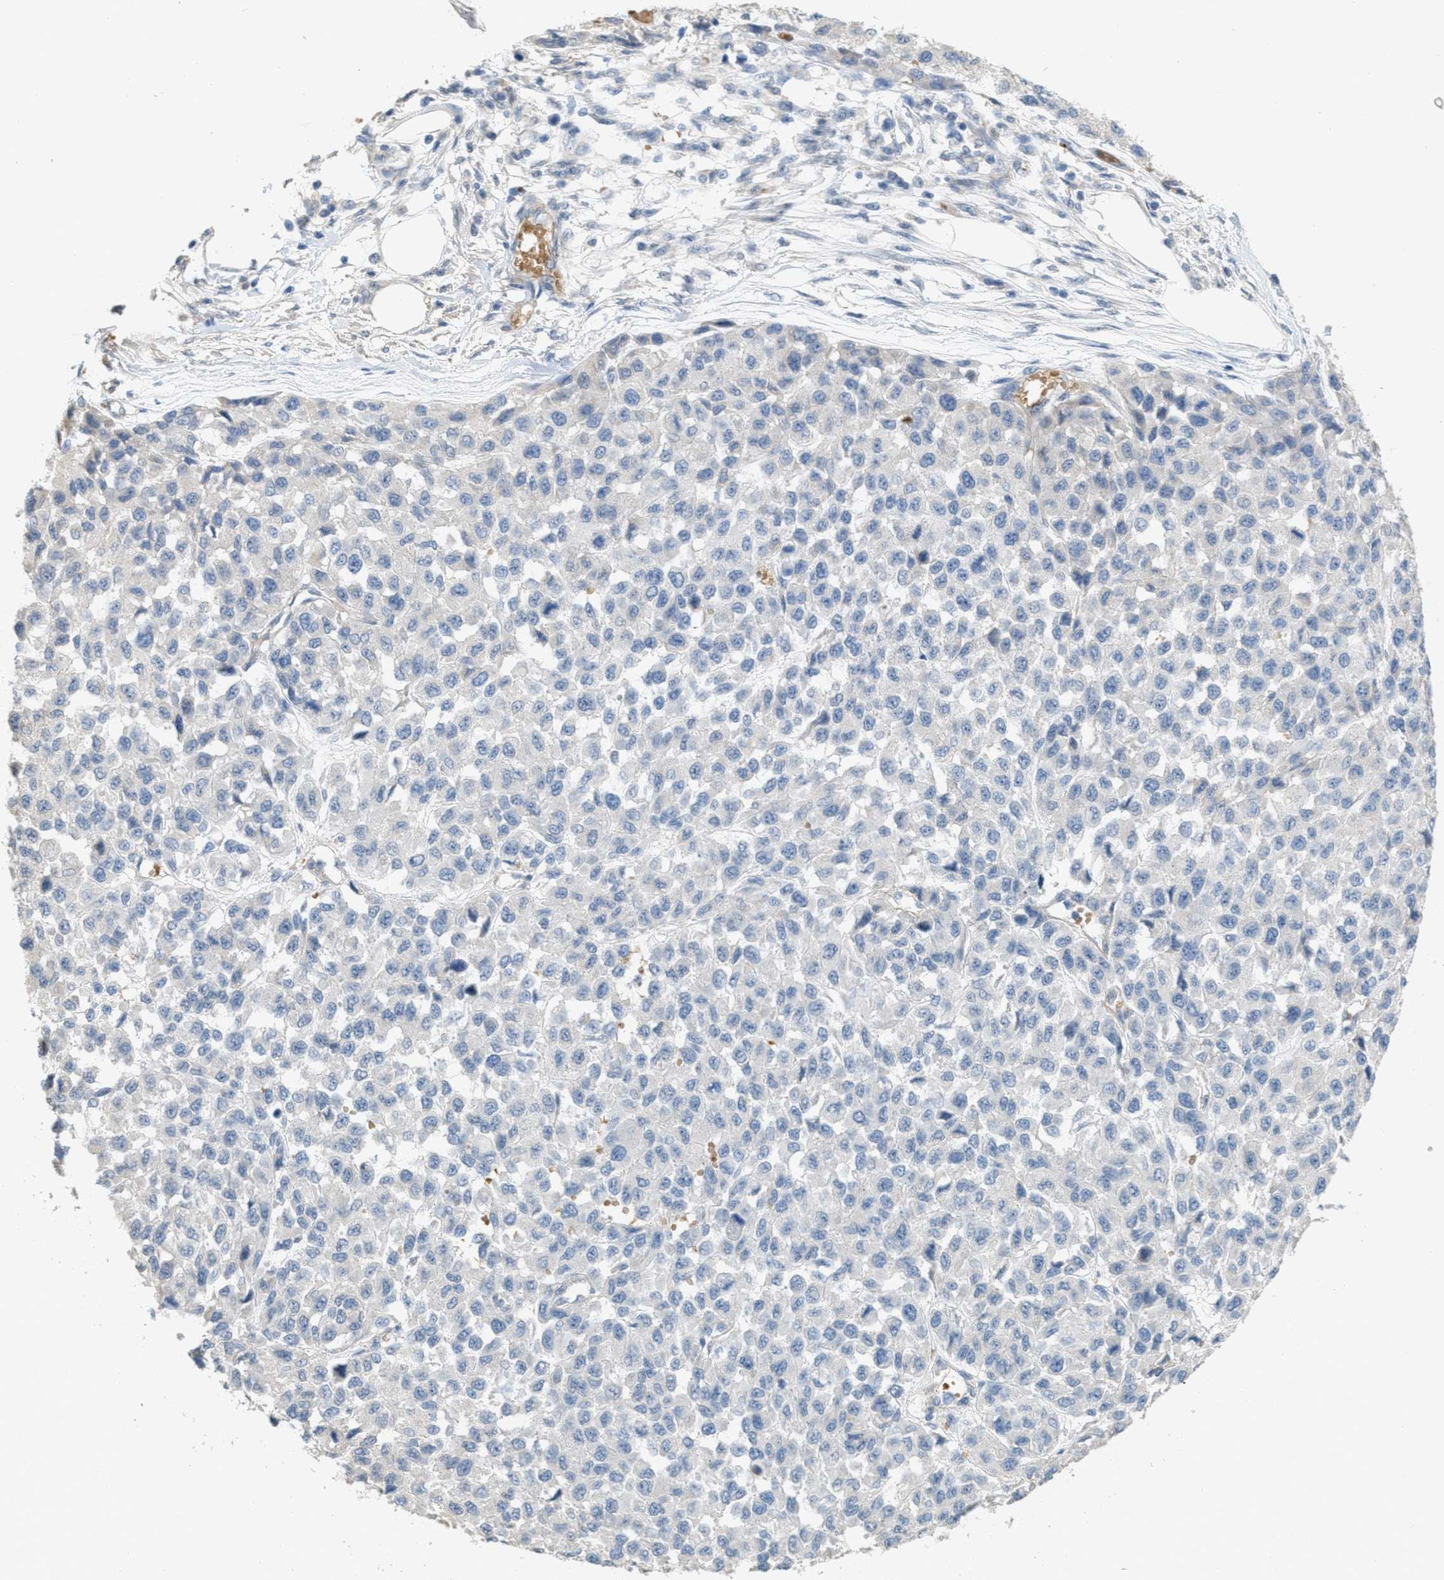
{"staining": {"intensity": "negative", "quantity": "none", "location": "none"}, "tissue": "melanoma", "cell_type": "Tumor cells", "image_type": "cancer", "snomed": [{"axis": "morphology", "description": "Normal tissue, NOS"}, {"axis": "morphology", "description": "Malignant melanoma, NOS"}, {"axis": "topography", "description": "Skin"}], "caption": "This is a image of immunohistochemistry (IHC) staining of melanoma, which shows no staining in tumor cells.", "gene": "MRS2", "patient": {"sex": "male", "age": 62}}